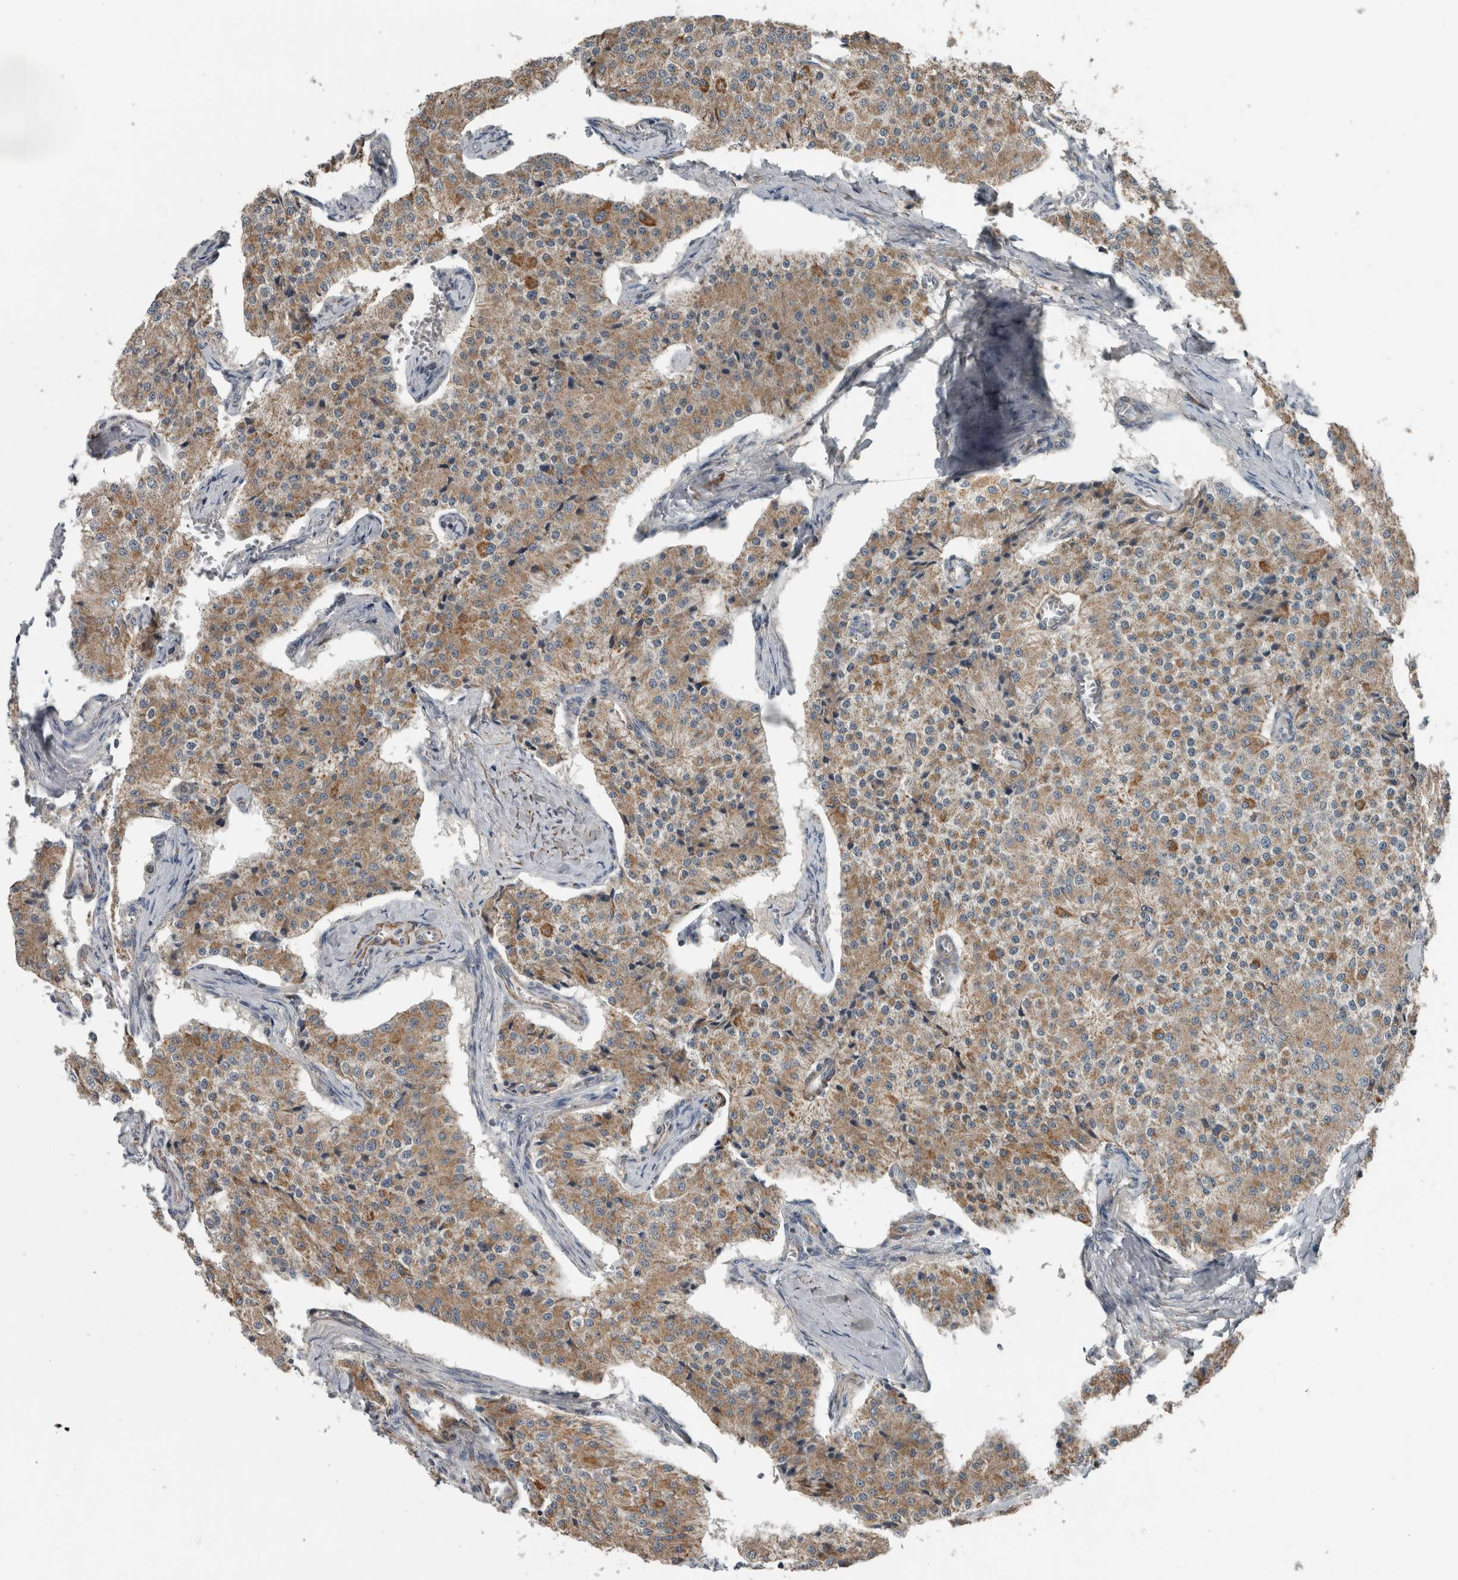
{"staining": {"intensity": "moderate", "quantity": ">75%", "location": "cytoplasmic/membranous"}, "tissue": "carcinoid", "cell_type": "Tumor cells", "image_type": "cancer", "snomed": [{"axis": "morphology", "description": "Carcinoid, malignant, NOS"}, {"axis": "topography", "description": "Colon"}], "caption": "Carcinoid stained with a protein marker displays moderate staining in tumor cells.", "gene": "ARMC1", "patient": {"sex": "female", "age": 52}}